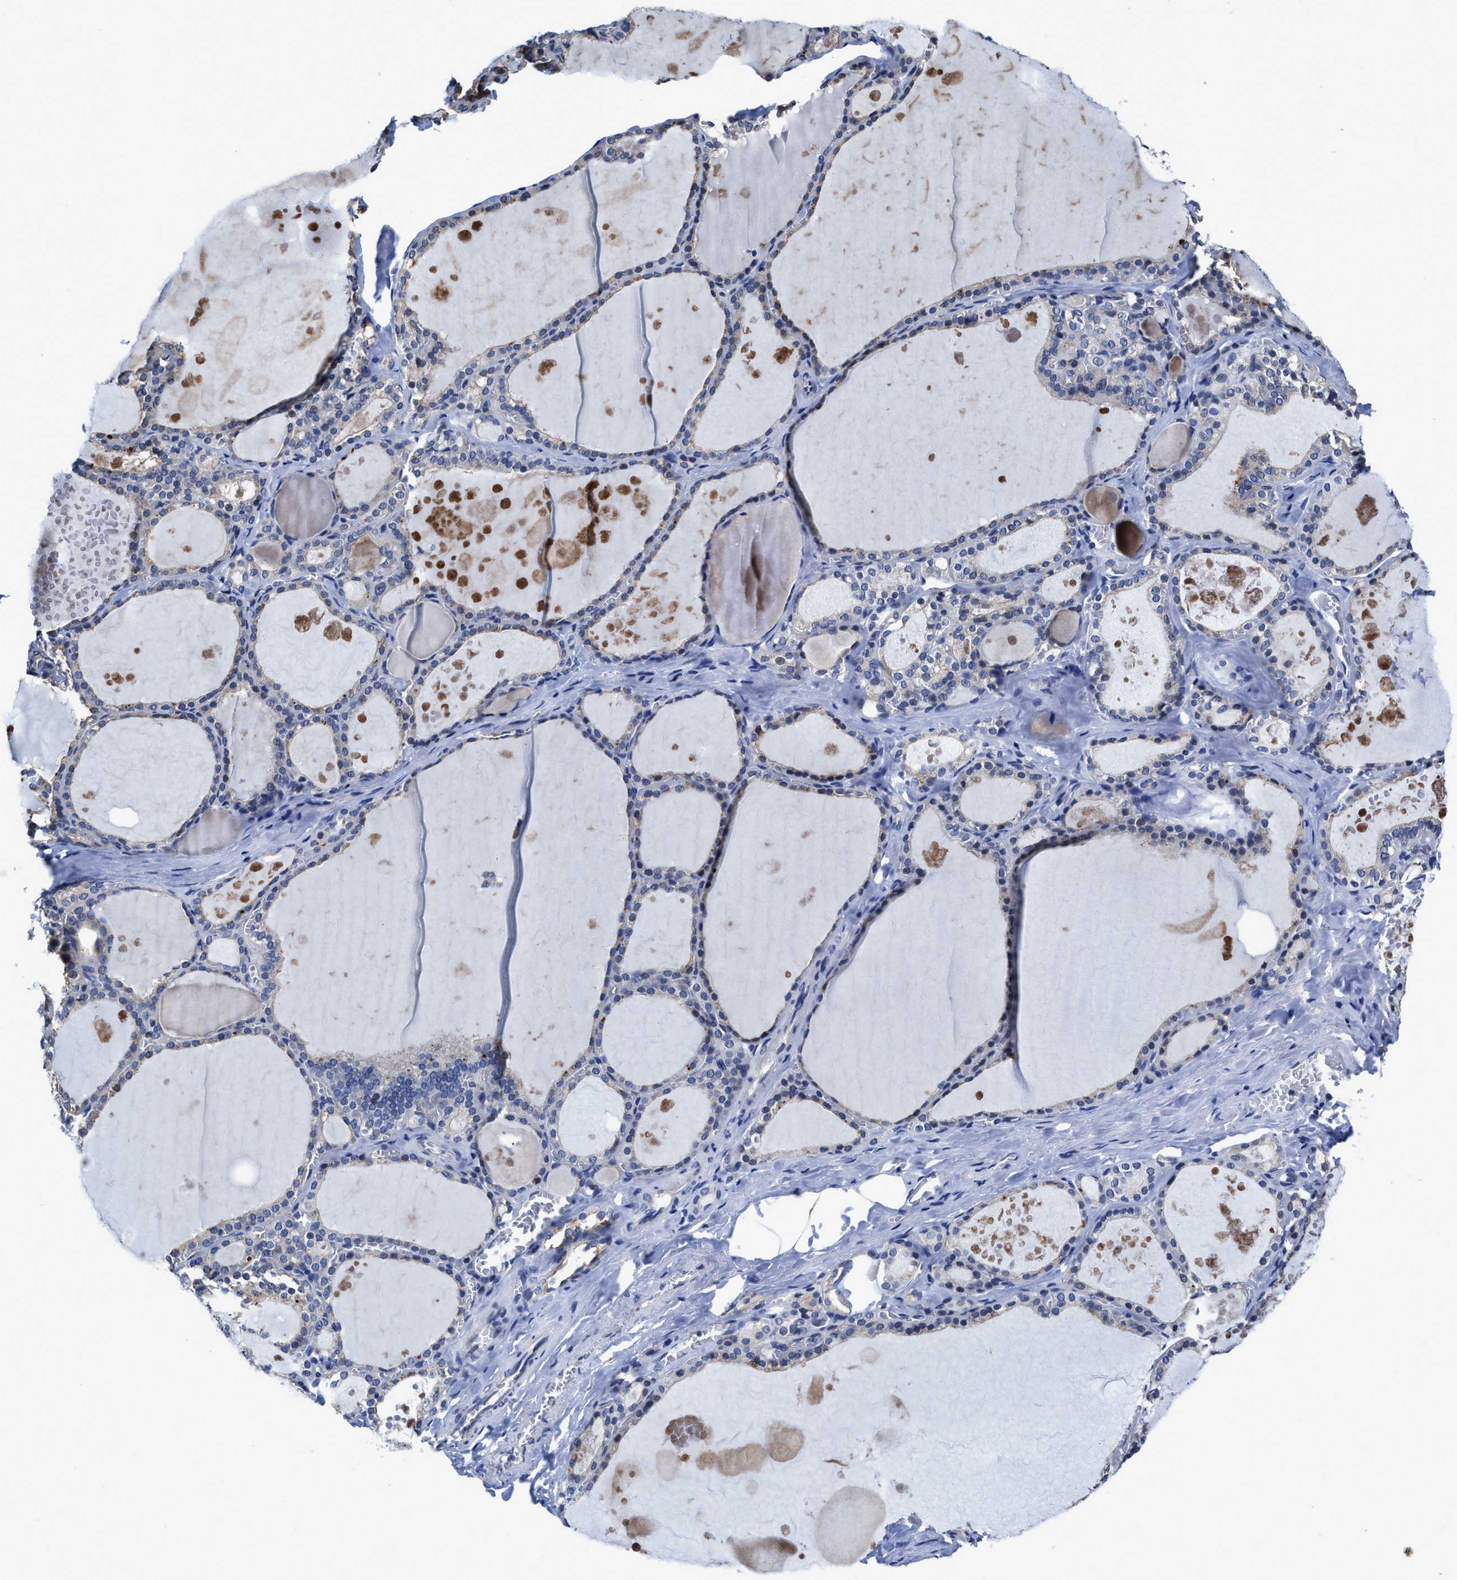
{"staining": {"intensity": "negative", "quantity": "none", "location": "none"}, "tissue": "thyroid gland", "cell_type": "Glandular cells", "image_type": "normal", "snomed": [{"axis": "morphology", "description": "Normal tissue, NOS"}, {"axis": "topography", "description": "Thyroid gland"}], "caption": "Human thyroid gland stained for a protein using immunohistochemistry reveals no expression in glandular cells.", "gene": "HOOK1", "patient": {"sex": "male", "age": 56}}